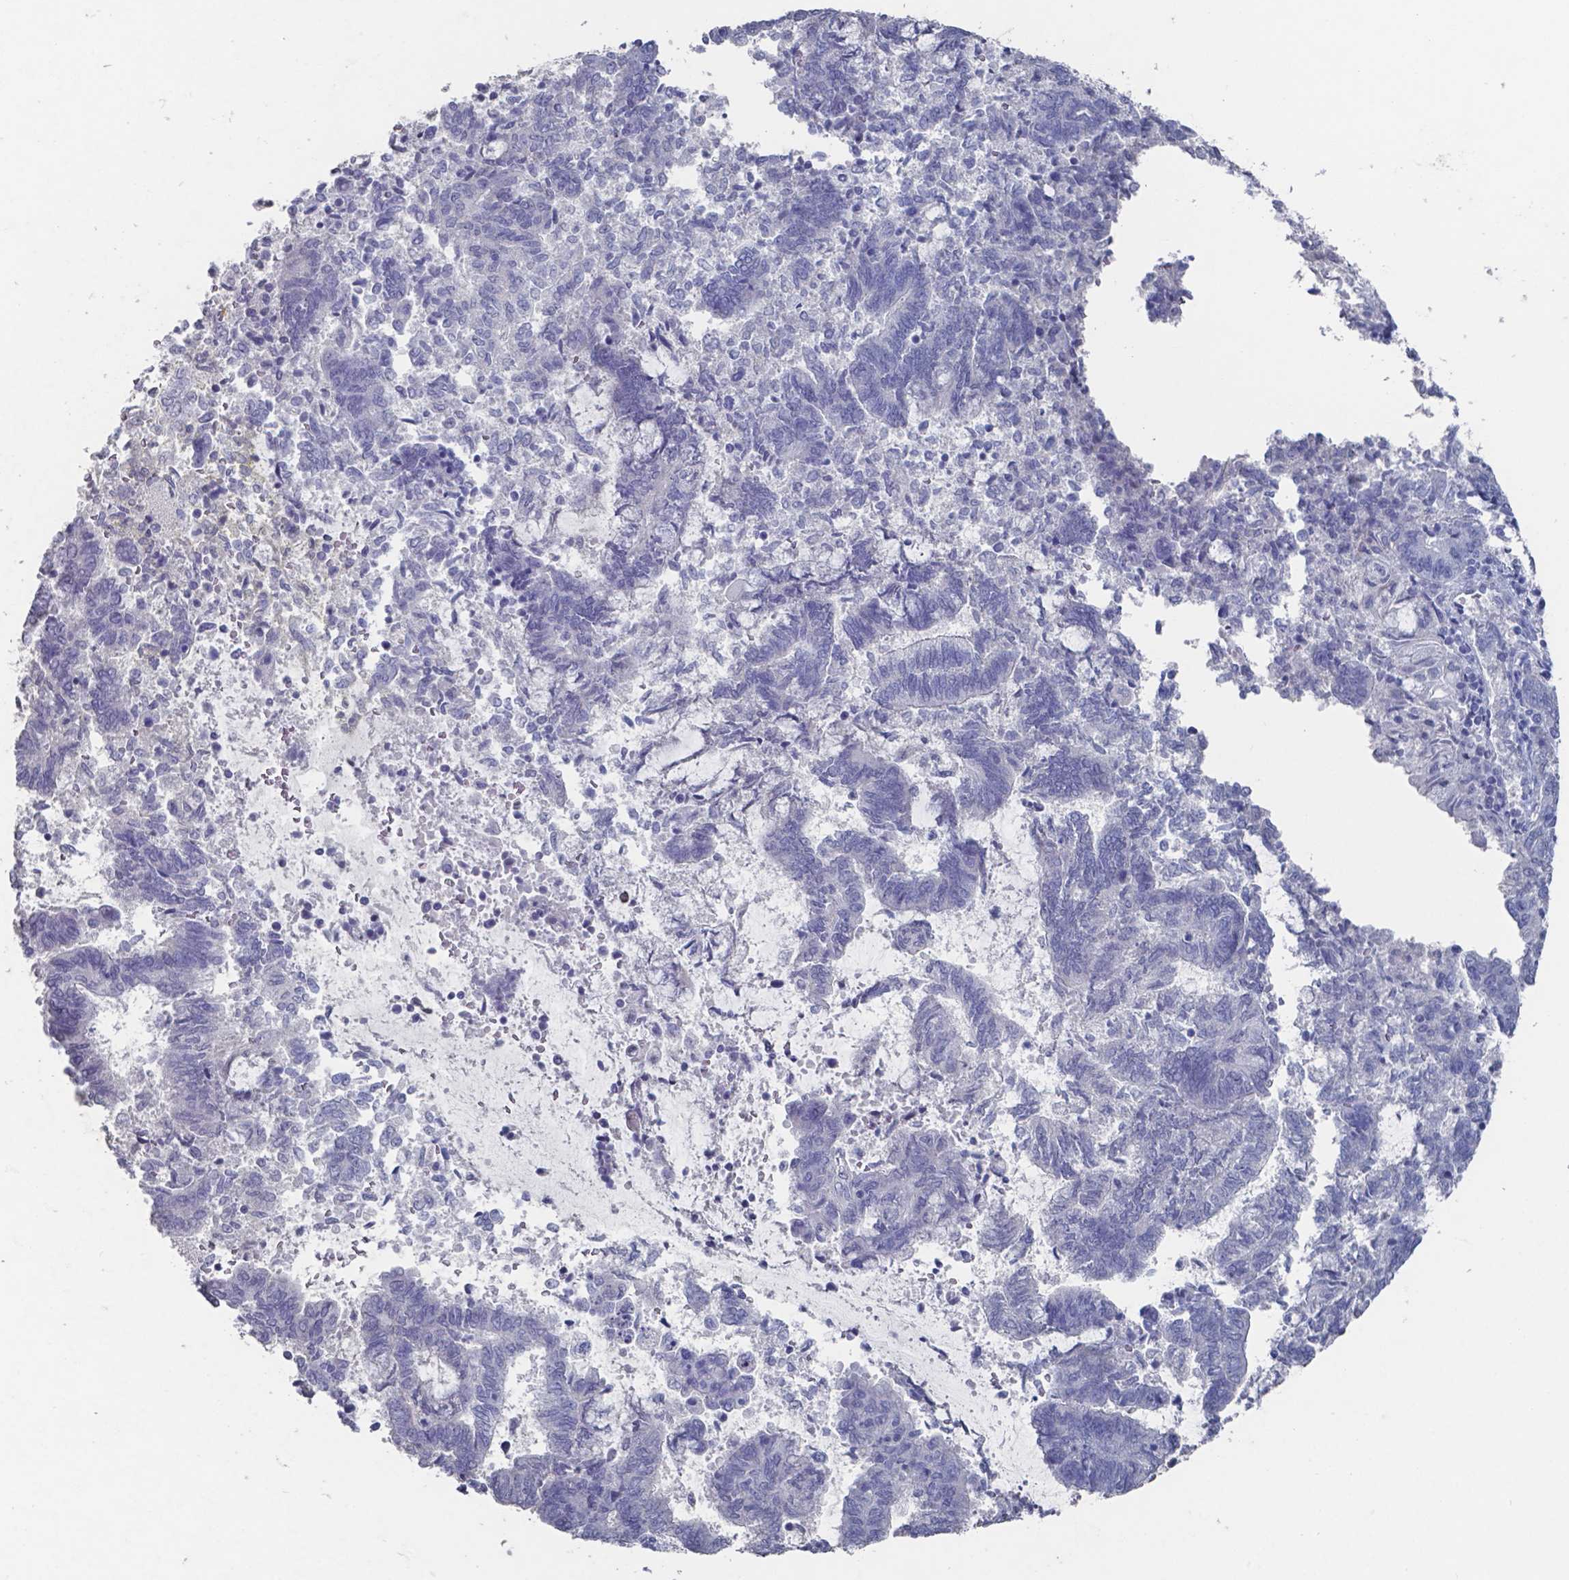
{"staining": {"intensity": "negative", "quantity": "none", "location": "none"}, "tissue": "endometrial cancer", "cell_type": "Tumor cells", "image_type": "cancer", "snomed": [{"axis": "morphology", "description": "Adenocarcinoma, NOS"}, {"axis": "topography", "description": "Endometrium"}], "caption": "Micrograph shows no protein staining in tumor cells of endometrial cancer (adenocarcinoma) tissue. The staining is performed using DAB (3,3'-diaminobenzidine) brown chromogen with nuclei counter-stained in using hematoxylin.", "gene": "PLA2R1", "patient": {"sex": "female", "age": 65}}